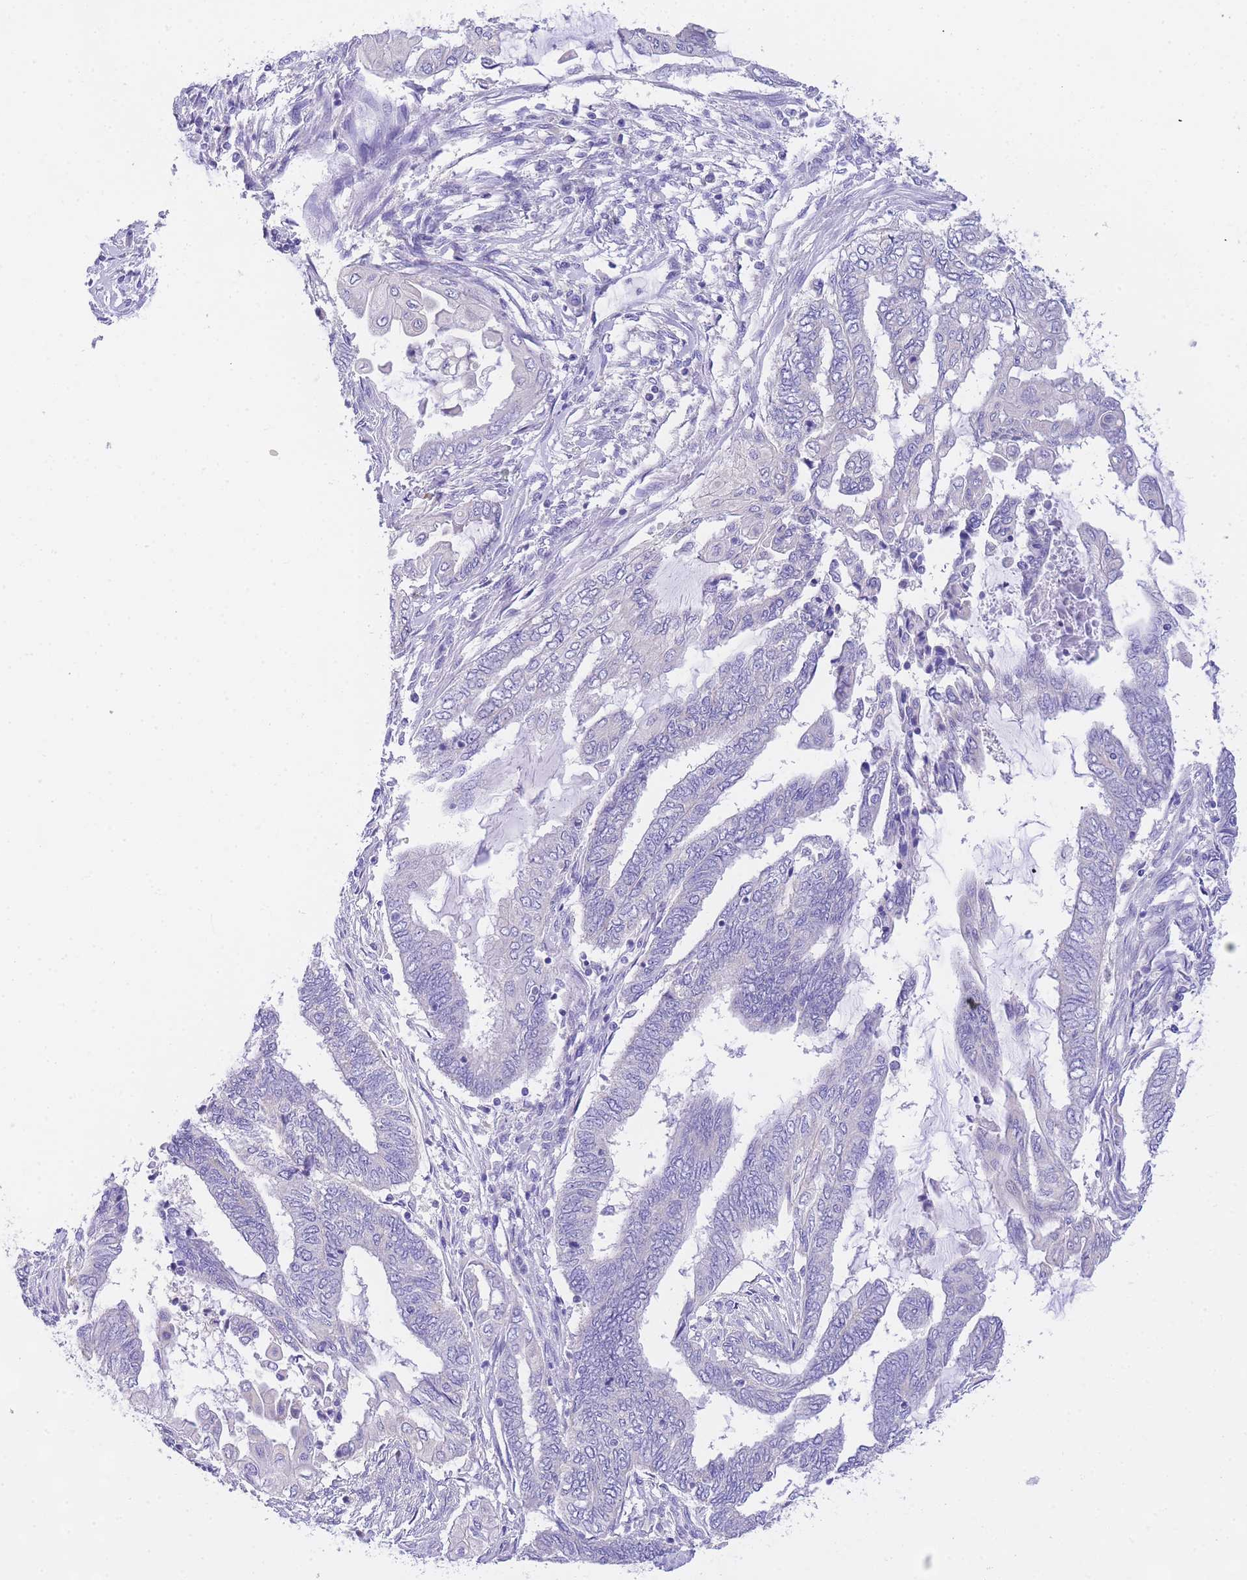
{"staining": {"intensity": "negative", "quantity": "none", "location": "none"}, "tissue": "endometrial cancer", "cell_type": "Tumor cells", "image_type": "cancer", "snomed": [{"axis": "morphology", "description": "Adenocarcinoma, NOS"}, {"axis": "topography", "description": "Uterus"}, {"axis": "topography", "description": "Endometrium"}], "caption": "DAB (3,3'-diaminobenzidine) immunohistochemical staining of human endometrial cancer shows no significant staining in tumor cells. (DAB immunohistochemistry, high magnification).", "gene": "EPN2", "patient": {"sex": "female", "age": 70}}